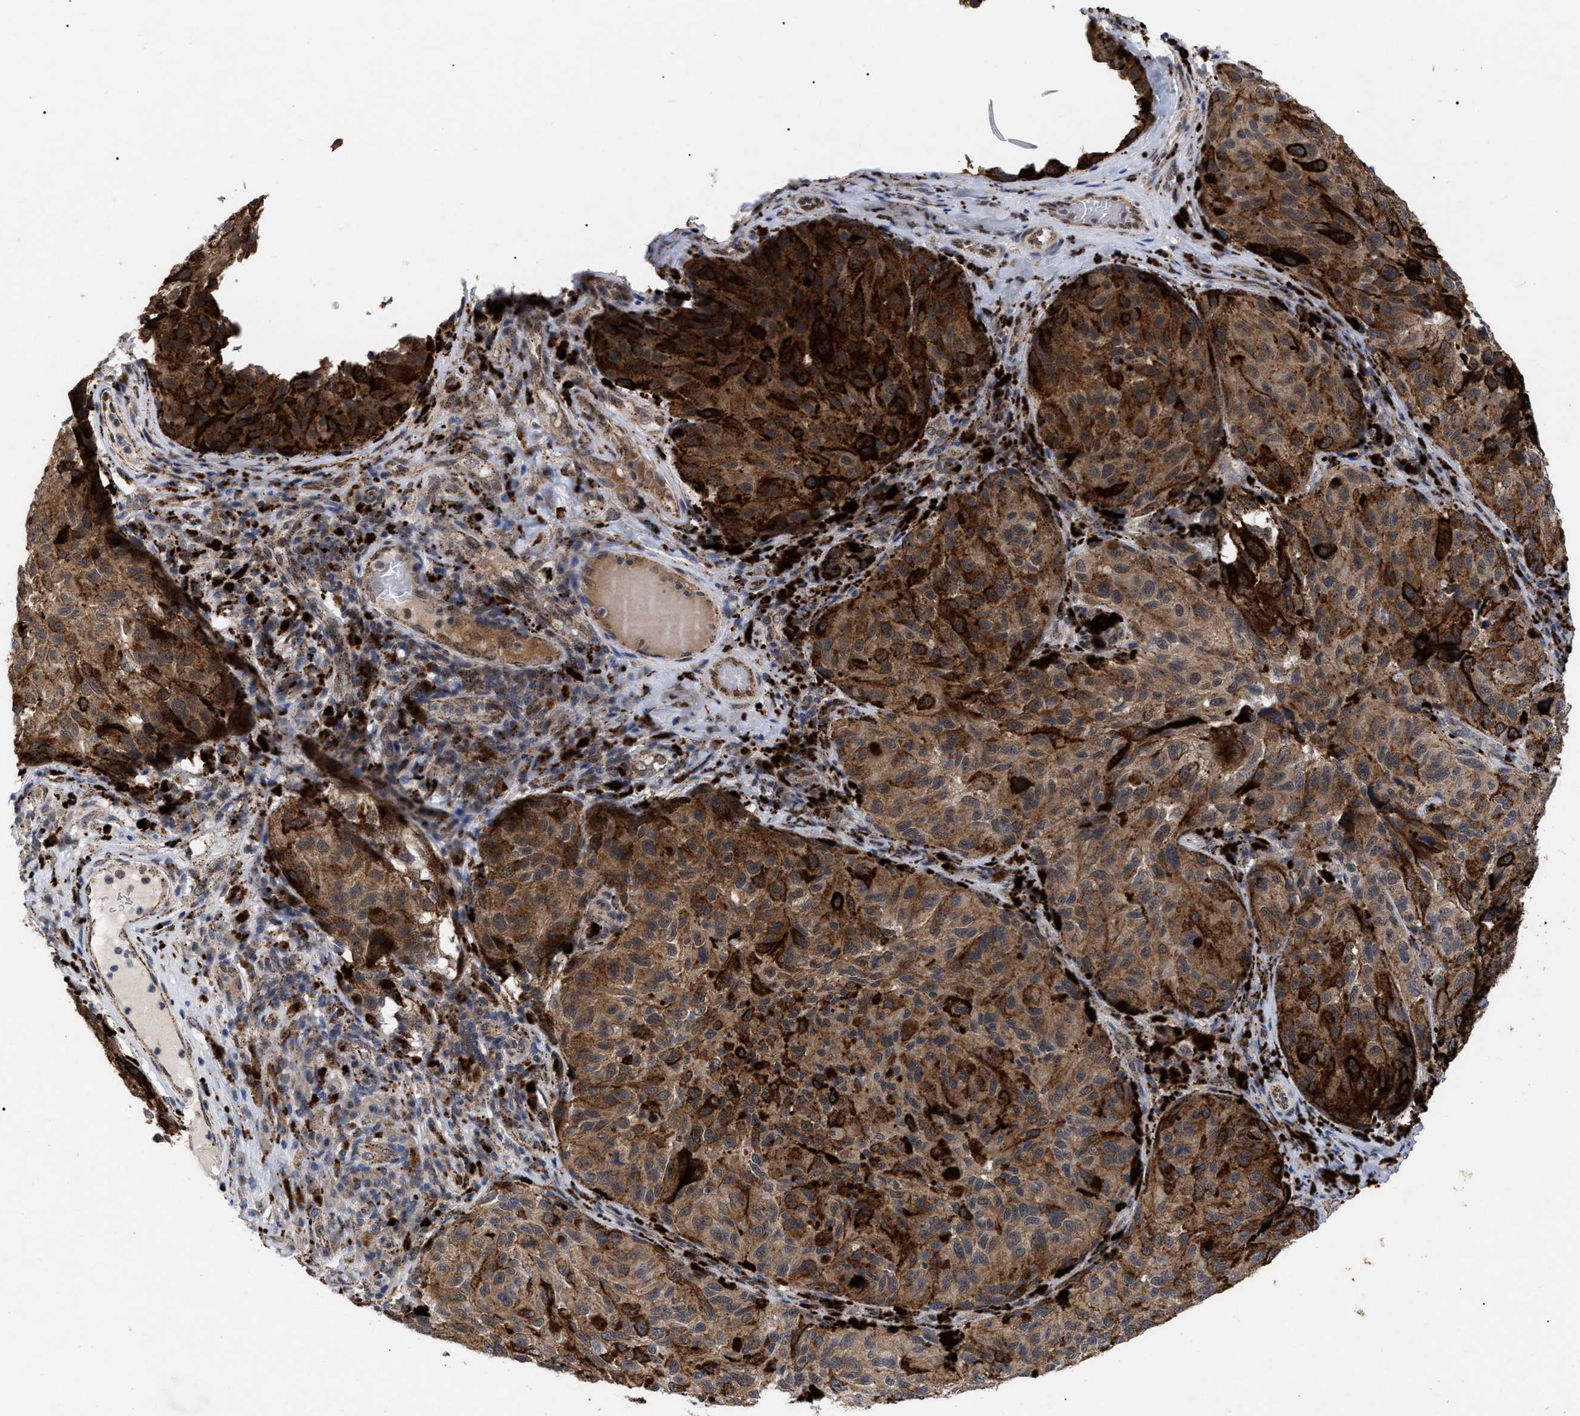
{"staining": {"intensity": "moderate", "quantity": ">75%", "location": "cytoplasmic/membranous"}, "tissue": "melanoma", "cell_type": "Tumor cells", "image_type": "cancer", "snomed": [{"axis": "morphology", "description": "Malignant melanoma, NOS"}, {"axis": "topography", "description": "Skin"}], "caption": "This photomicrograph displays melanoma stained with immunohistochemistry (IHC) to label a protein in brown. The cytoplasmic/membranous of tumor cells show moderate positivity for the protein. Nuclei are counter-stained blue.", "gene": "UPF1", "patient": {"sex": "female", "age": 73}}